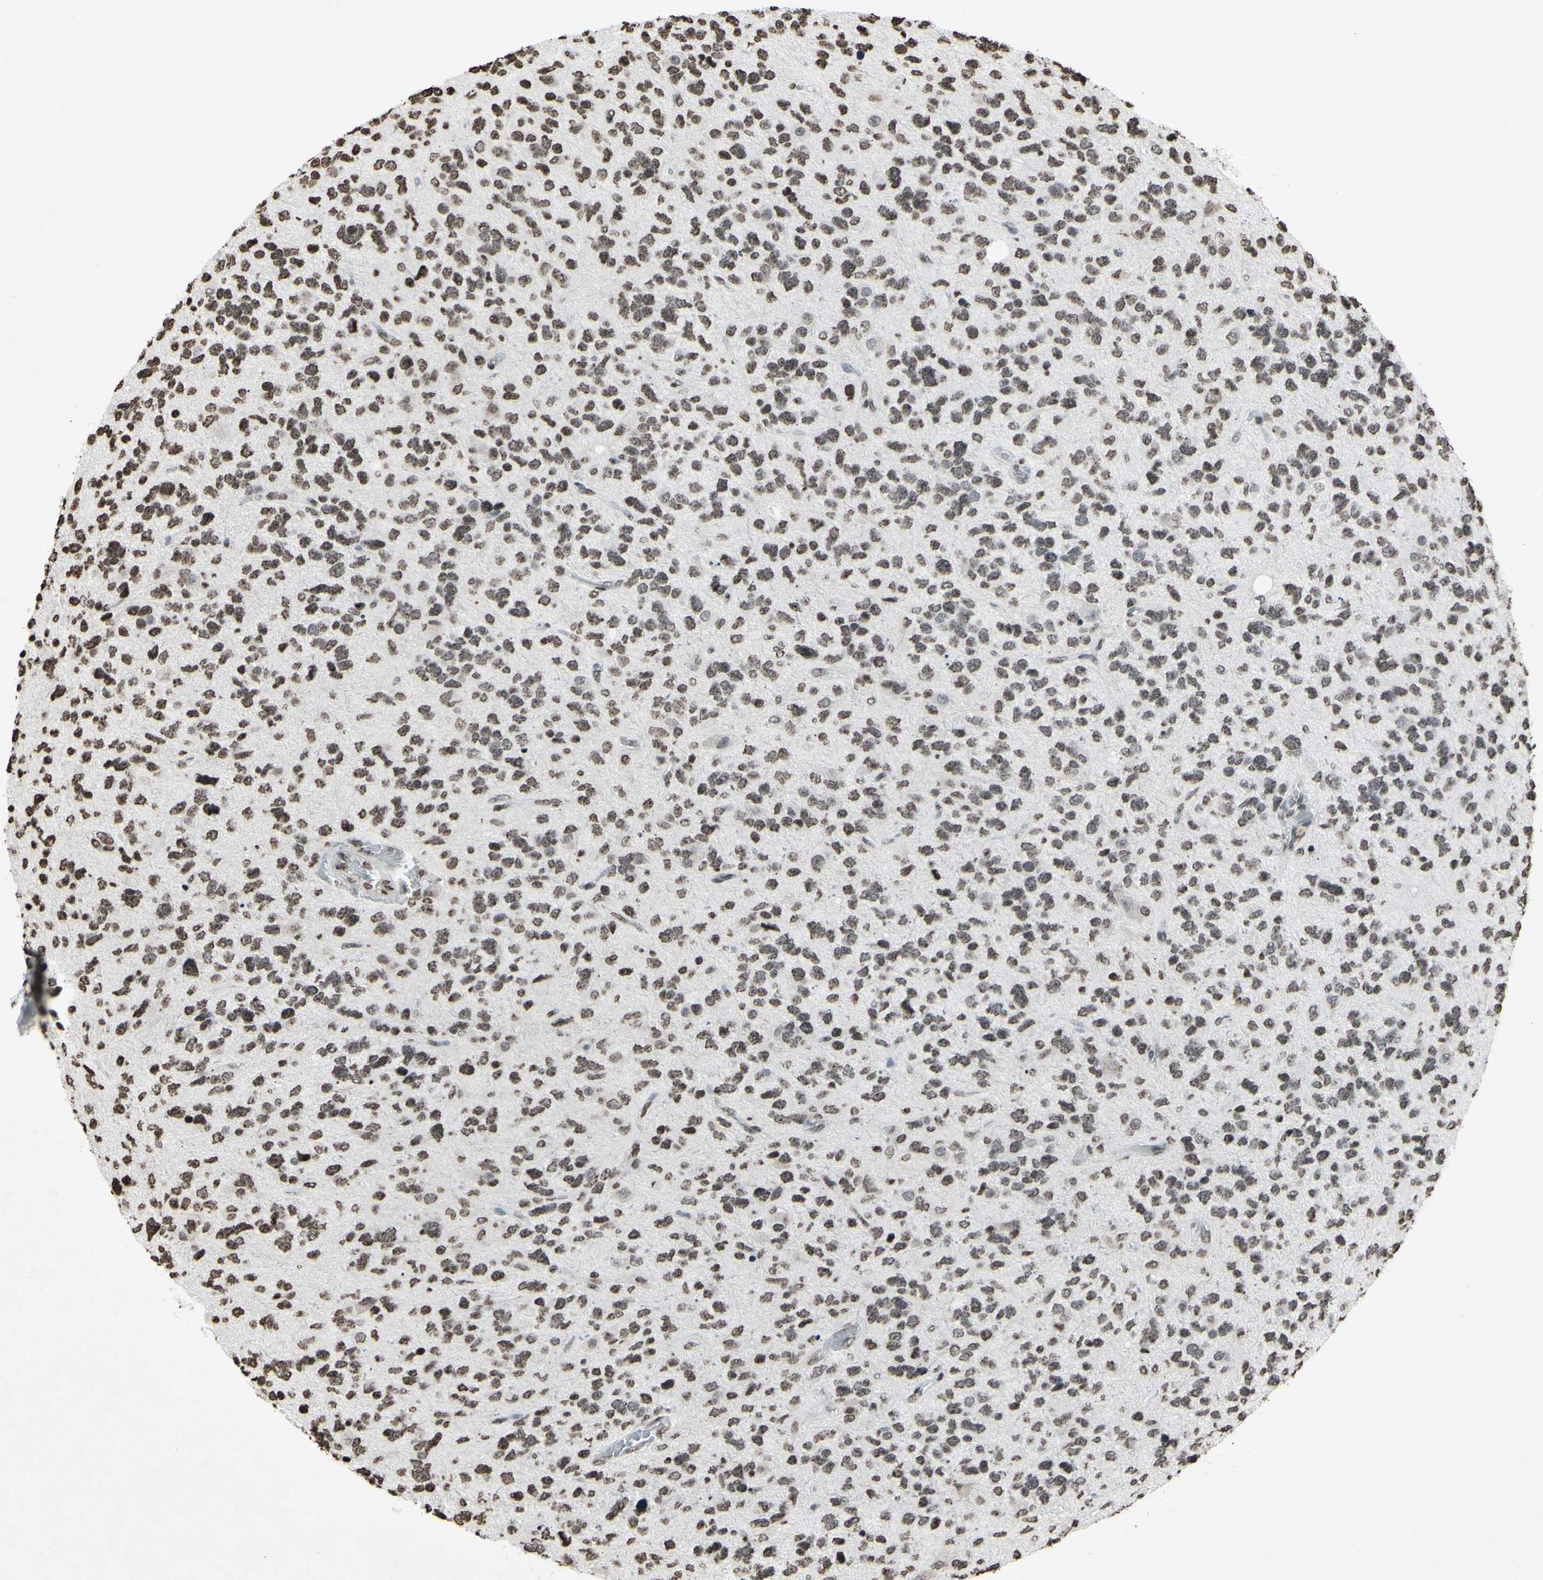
{"staining": {"intensity": "weak", "quantity": "25%-75%", "location": "nuclear"}, "tissue": "glioma", "cell_type": "Tumor cells", "image_type": "cancer", "snomed": [{"axis": "morphology", "description": "Glioma, malignant, High grade"}, {"axis": "topography", "description": "Brain"}], "caption": "Malignant glioma (high-grade) tissue reveals weak nuclear expression in about 25%-75% of tumor cells", "gene": "CD79B", "patient": {"sex": "female", "age": 58}}